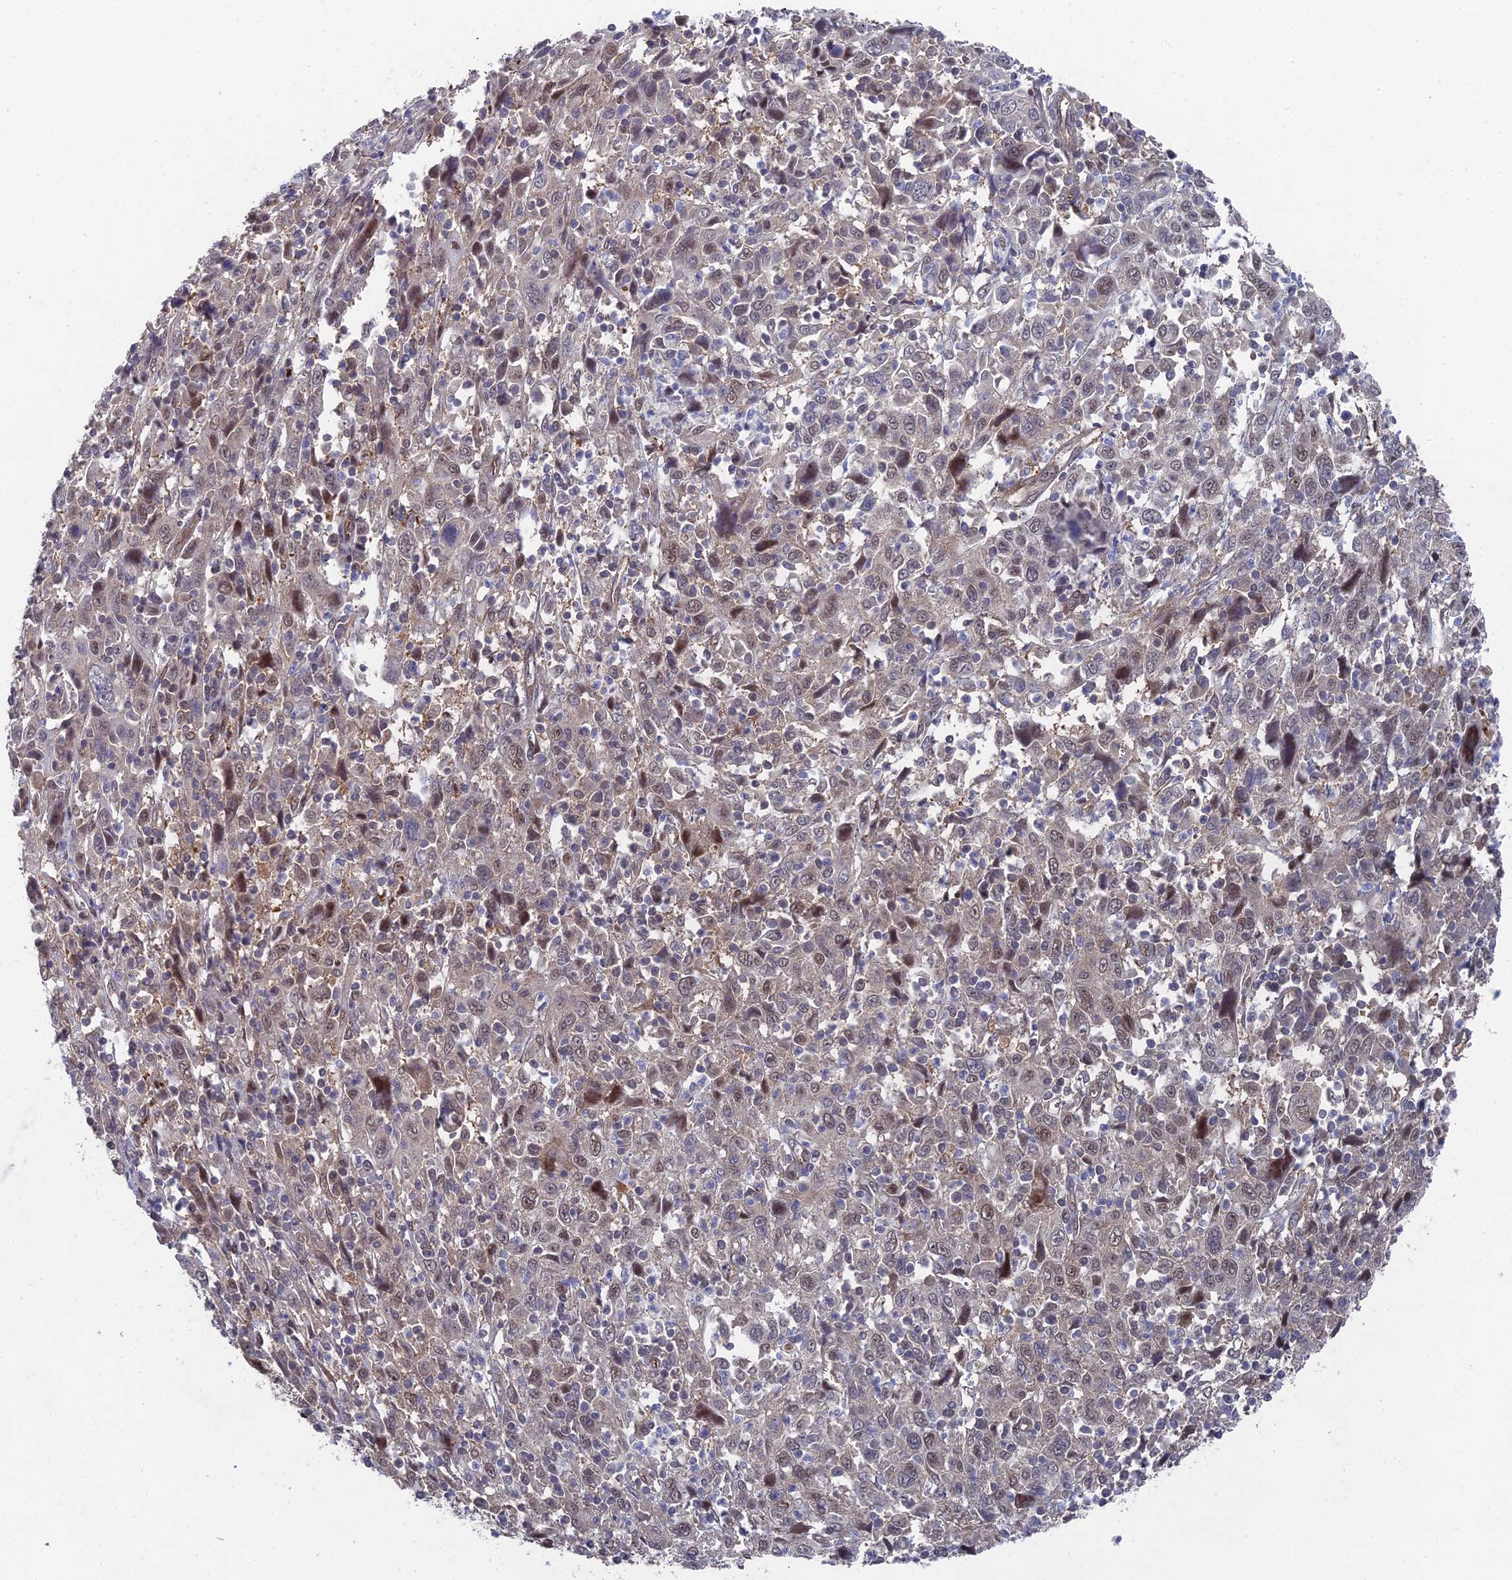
{"staining": {"intensity": "weak", "quantity": "25%-75%", "location": "nuclear"}, "tissue": "cervical cancer", "cell_type": "Tumor cells", "image_type": "cancer", "snomed": [{"axis": "morphology", "description": "Squamous cell carcinoma, NOS"}, {"axis": "topography", "description": "Cervix"}], "caption": "Tumor cells reveal low levels of weak nuclear expression in approximately 25%-75% of cells in human cervical squamous cell carcinoma.", "gene": "UNC5D", "patient": {"sex": "female", "age": 46}}